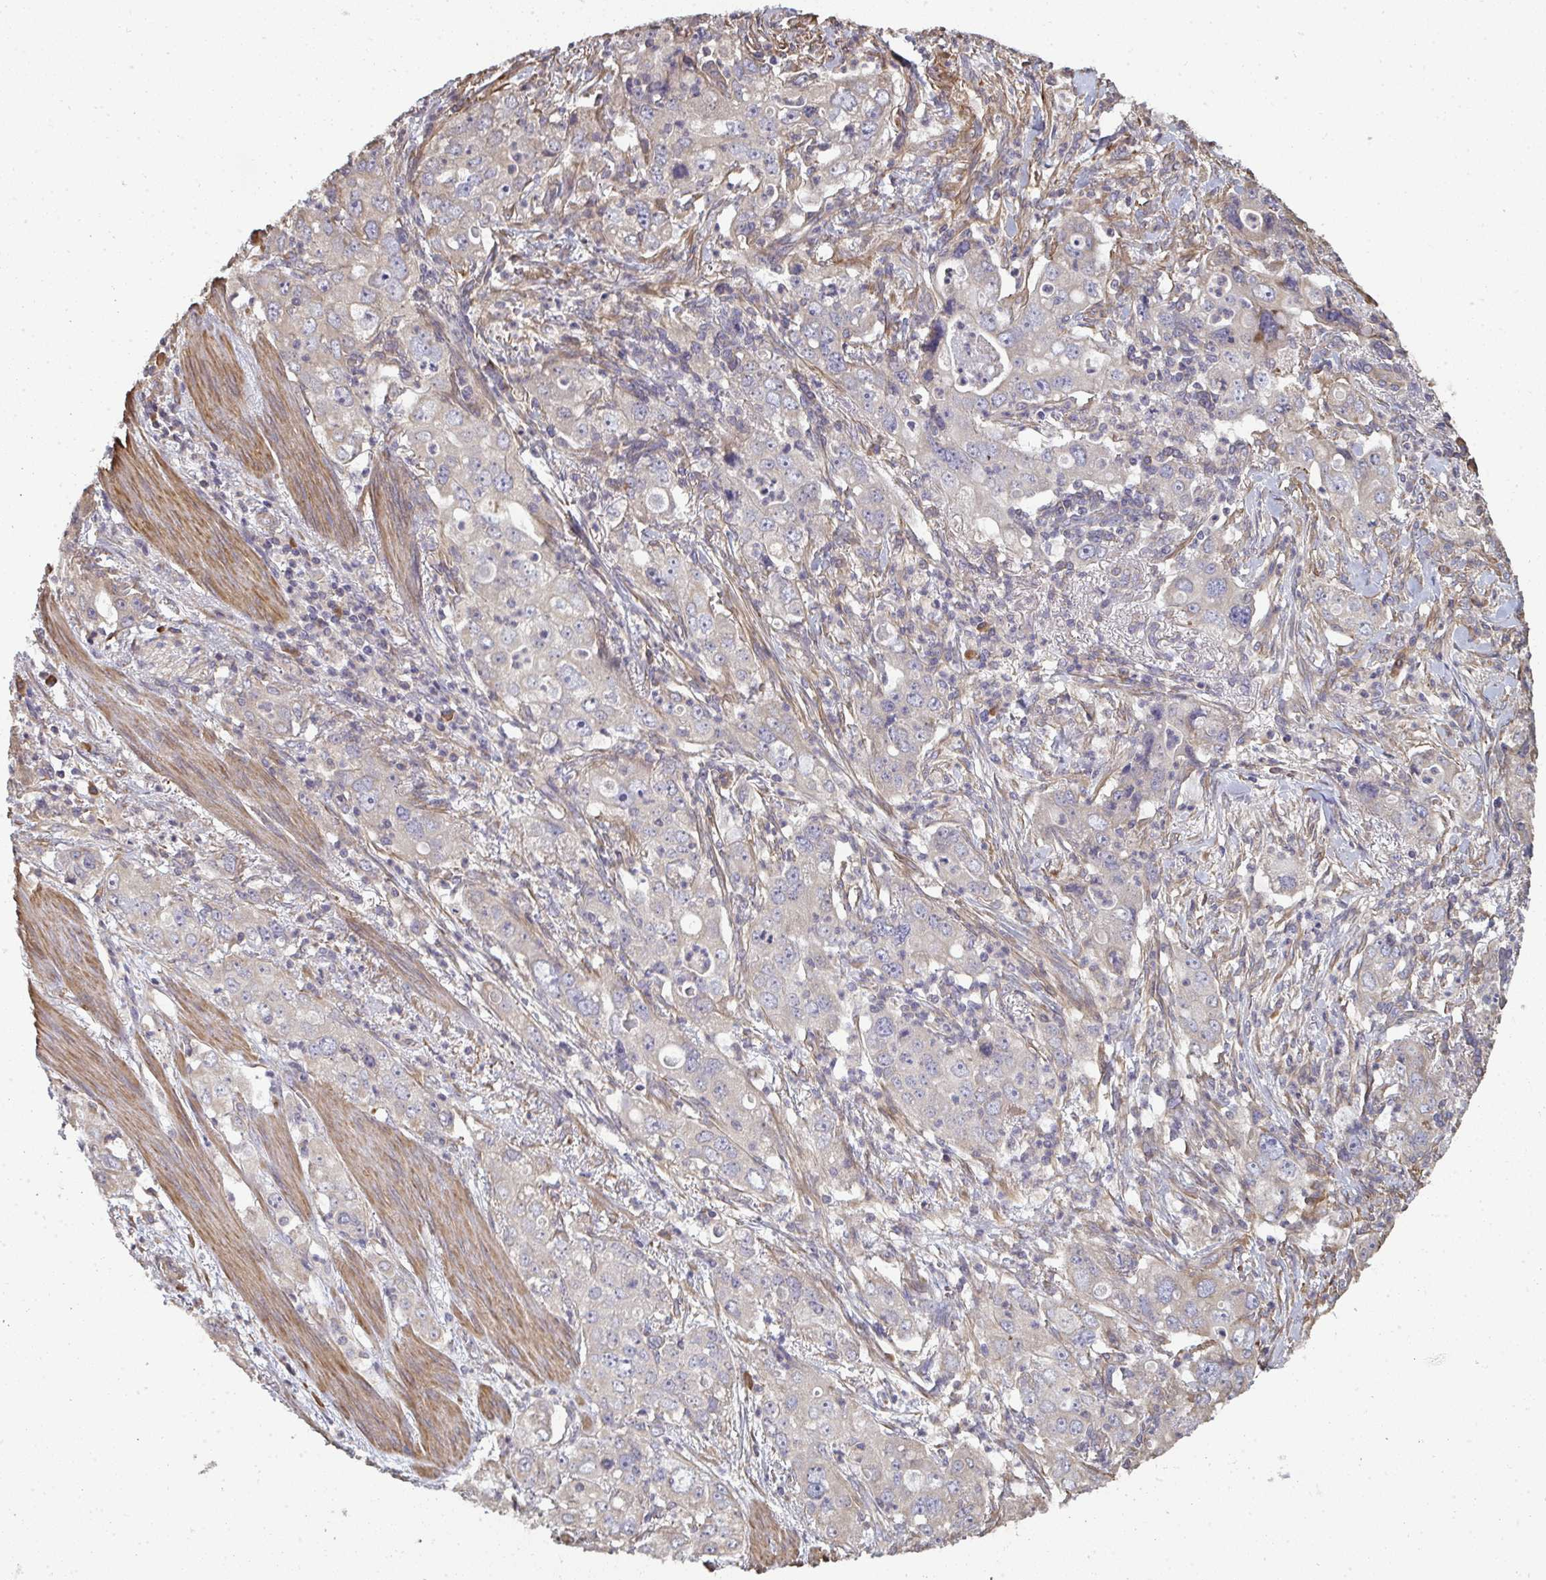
{"staining": {"intensity": "weak", "quantity": "<25%", "location": "cytoplasmic/membranous"}, "tissue": "stomach cancer", "cell_type": "Tumor cells", "image_type": "cancer", "snomed": [{"axis": "morphology", "description": "Adenocarcinoma, NOS"}, {"axis": "topography", "description": "Stomach, upper"}], "caption": "This is an immunohistochemistry (IHC) photomicrograph of human stomach adenocarcinoma. There is no positivity in tumor cells.", "gene": "ZFYVE28", "patient": {"sex": "male", "age": 75}}